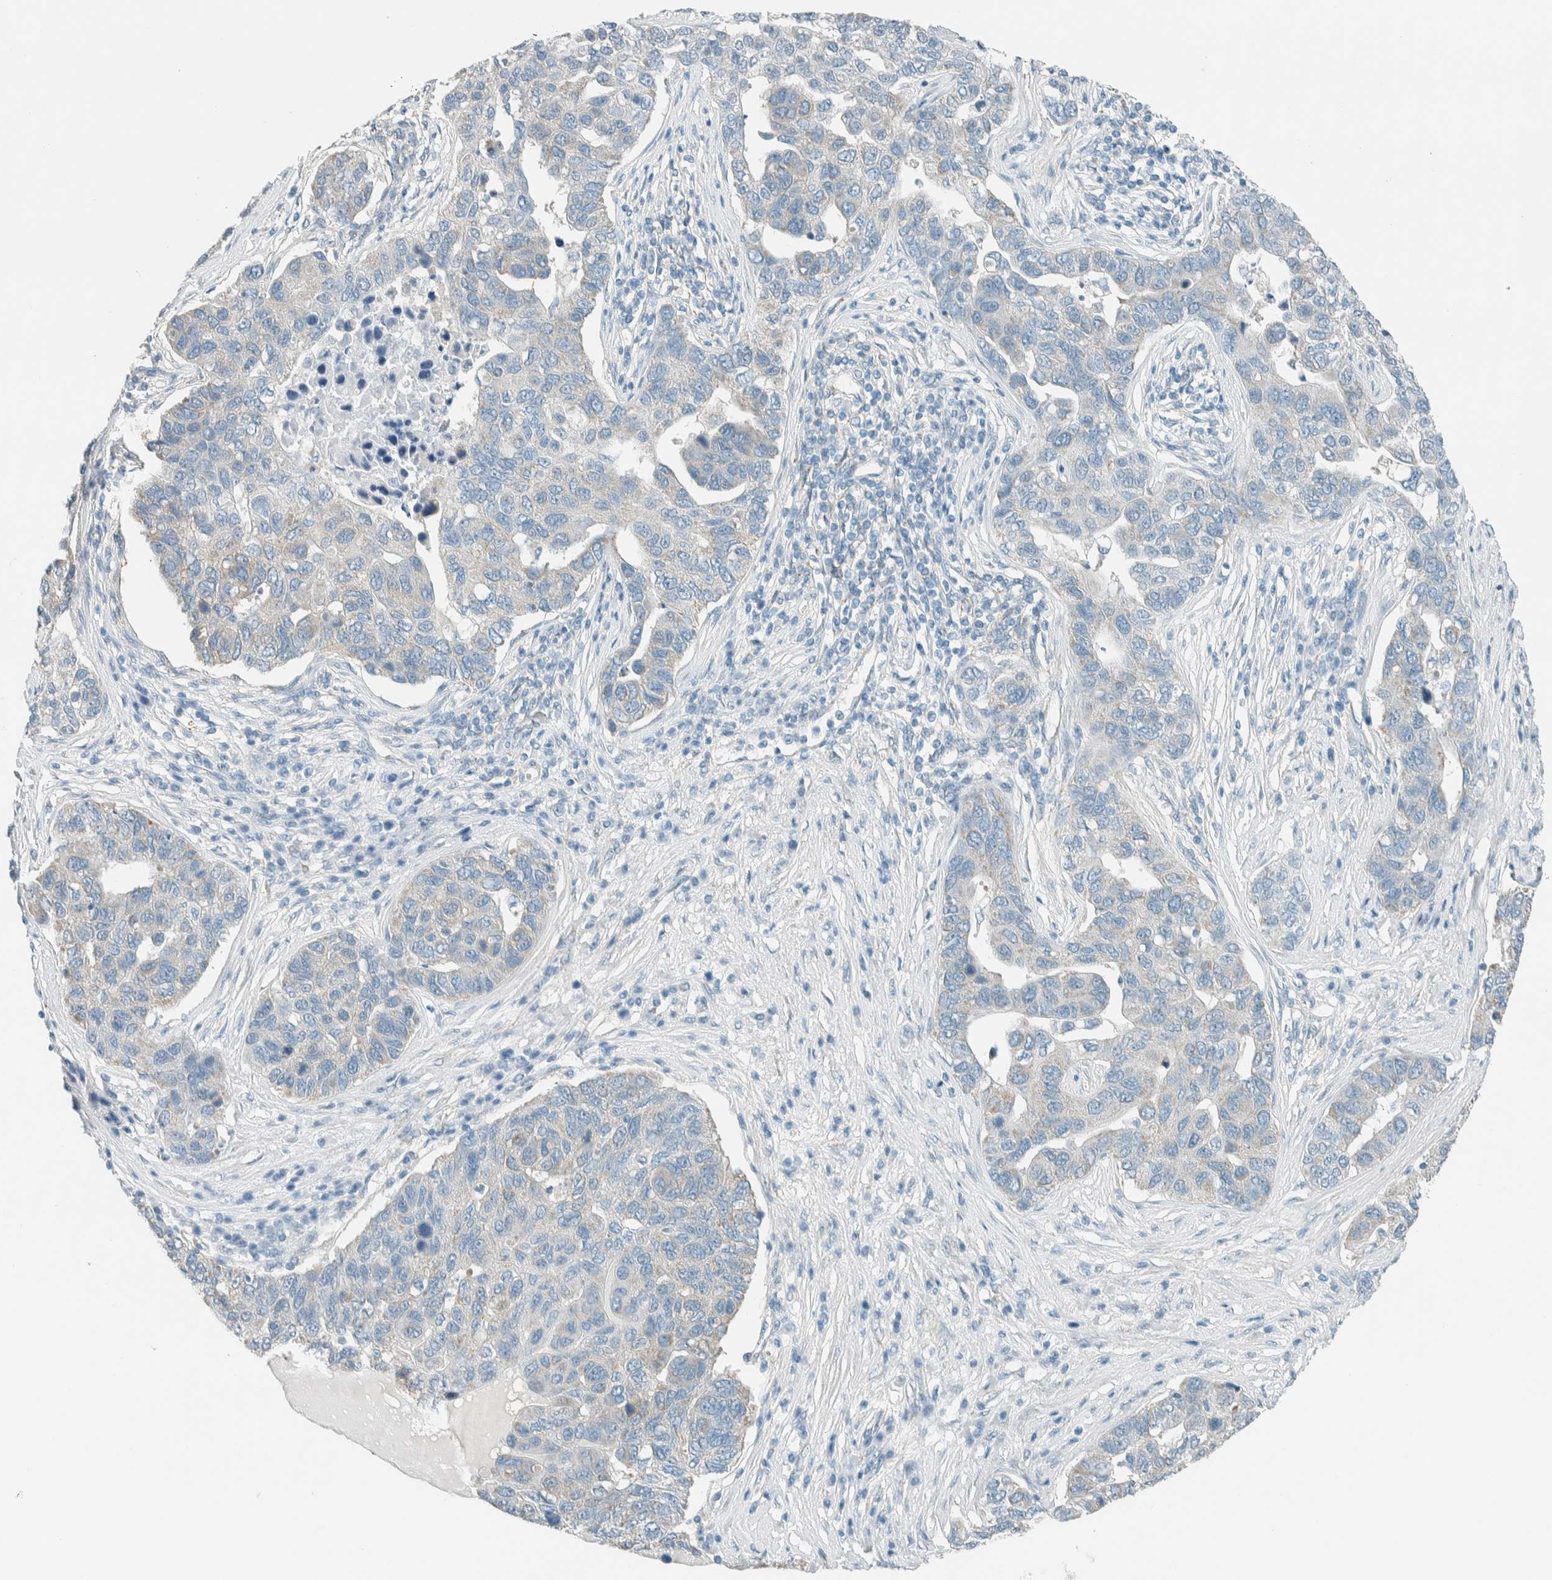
{"staining": {"intensity": "negative", "quantity": "none", "location": "none"}, "tissue": "pancreatic cancer", "cell_type": "Tumor cells", "image_type": "cancer", "snomed": [{"axis": "morphology", "description": "Adenocarcinoma, NOS"}, {"axis": "topography", "description": "Pancreas"}], "caption": "DAB (3,3'-diaminobenzidine) immunohistochemical staining of human adenocarcinoma (pancreatic) displays no significant expression in tumor cells.", "gene": "ALDH7A1", "patient": {"sex": "female", "age": 61}}